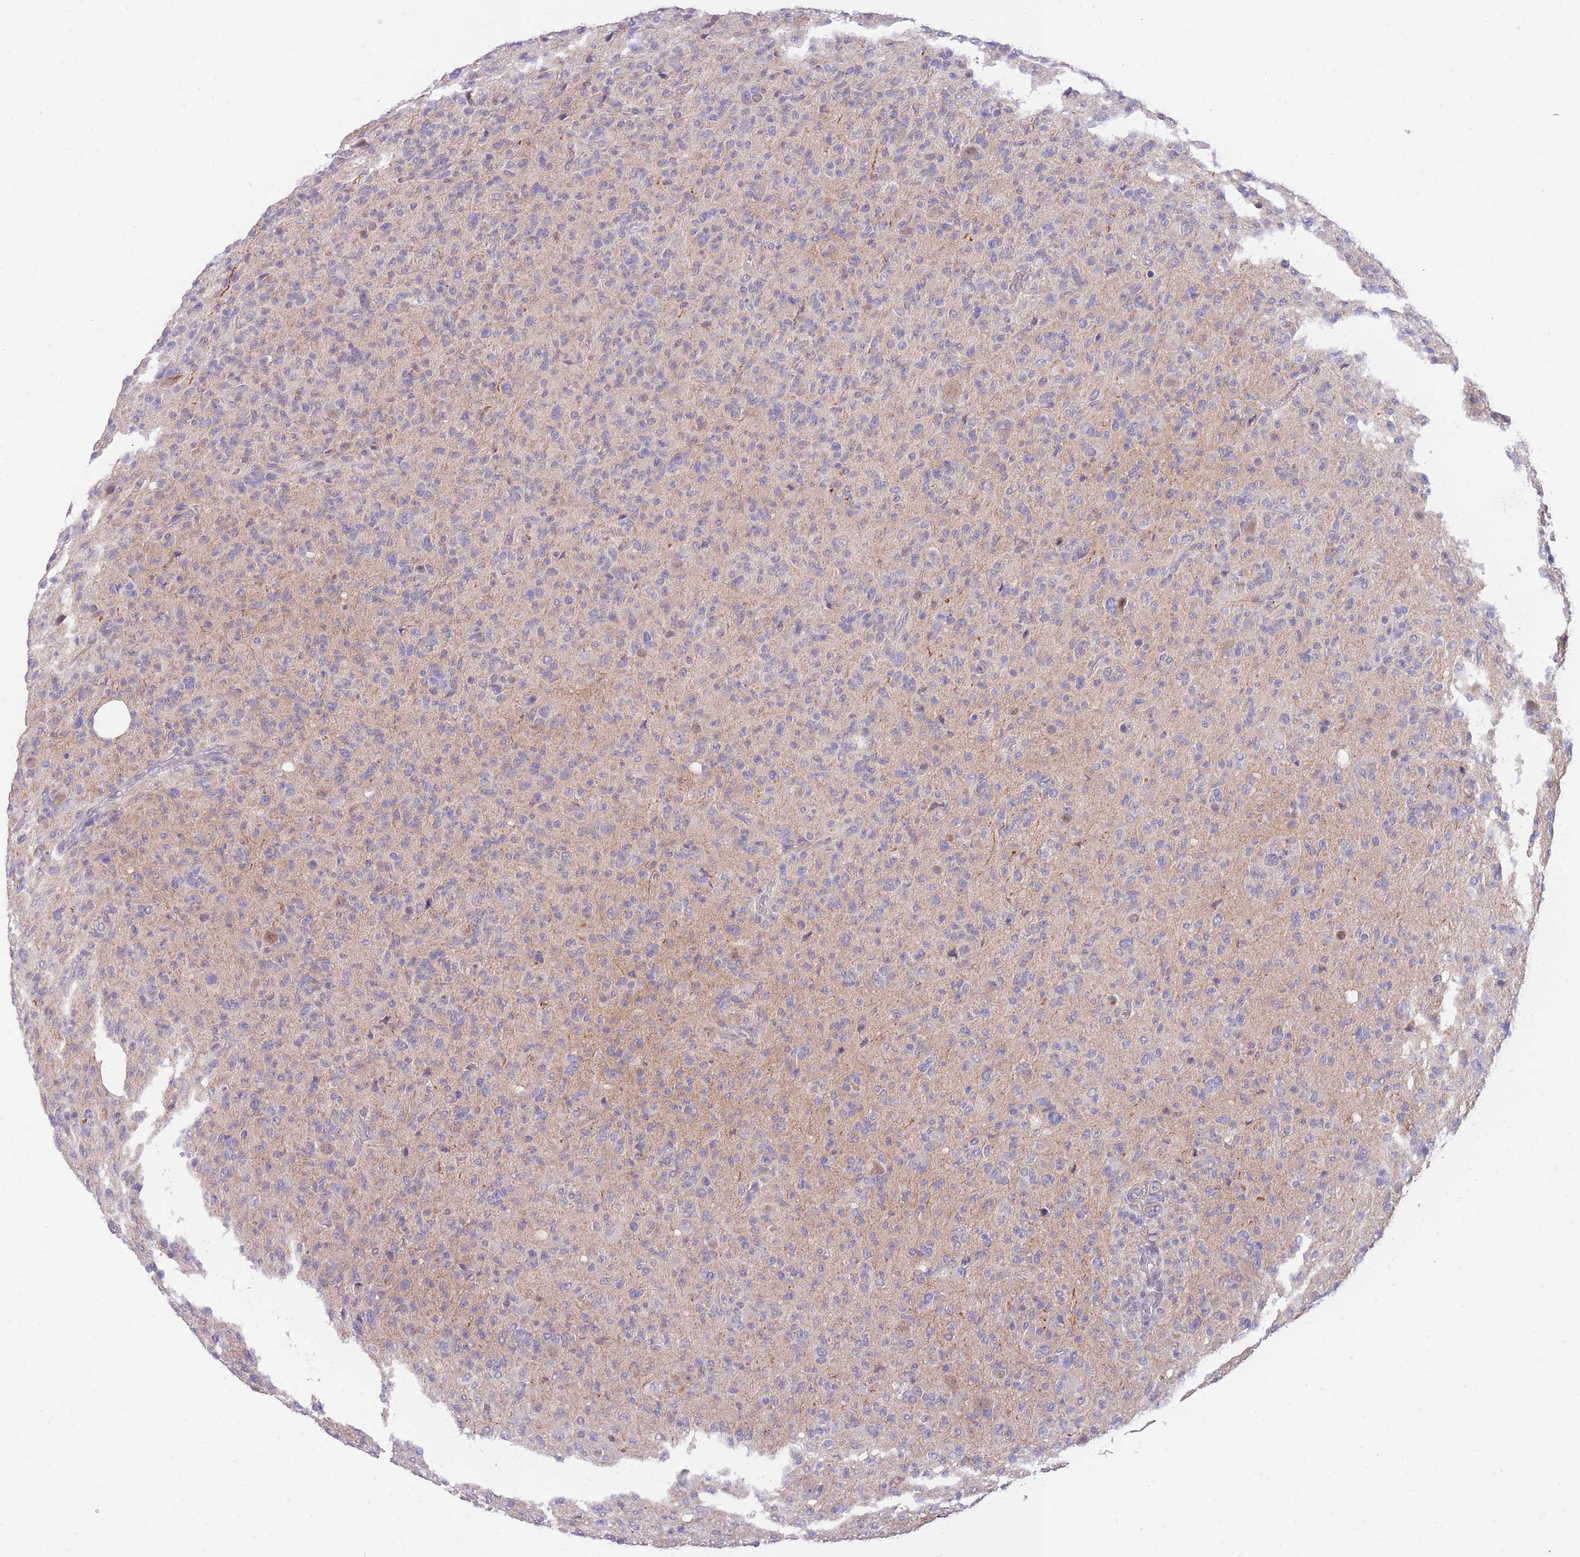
{"staining": {"intensity": "negative", "quantity": "none", "location": "none"}, "tissue": "glioma", "cell_type": "Tumor cells", "image_type": "cancer", "snomed": [{"axis": "morphology", "description": "Glioma, malignant, High grade"}, {"axis": "topography", "description": "Brain"}], "caption": "Immunohistochemistry (IHC) histopathology image of neoplastic tissue: glioma stained with DAB shows no significant protein positivity in tumor cells.", "gene": "PRR23B", "patient": {"sex": "female", "age": 57}}